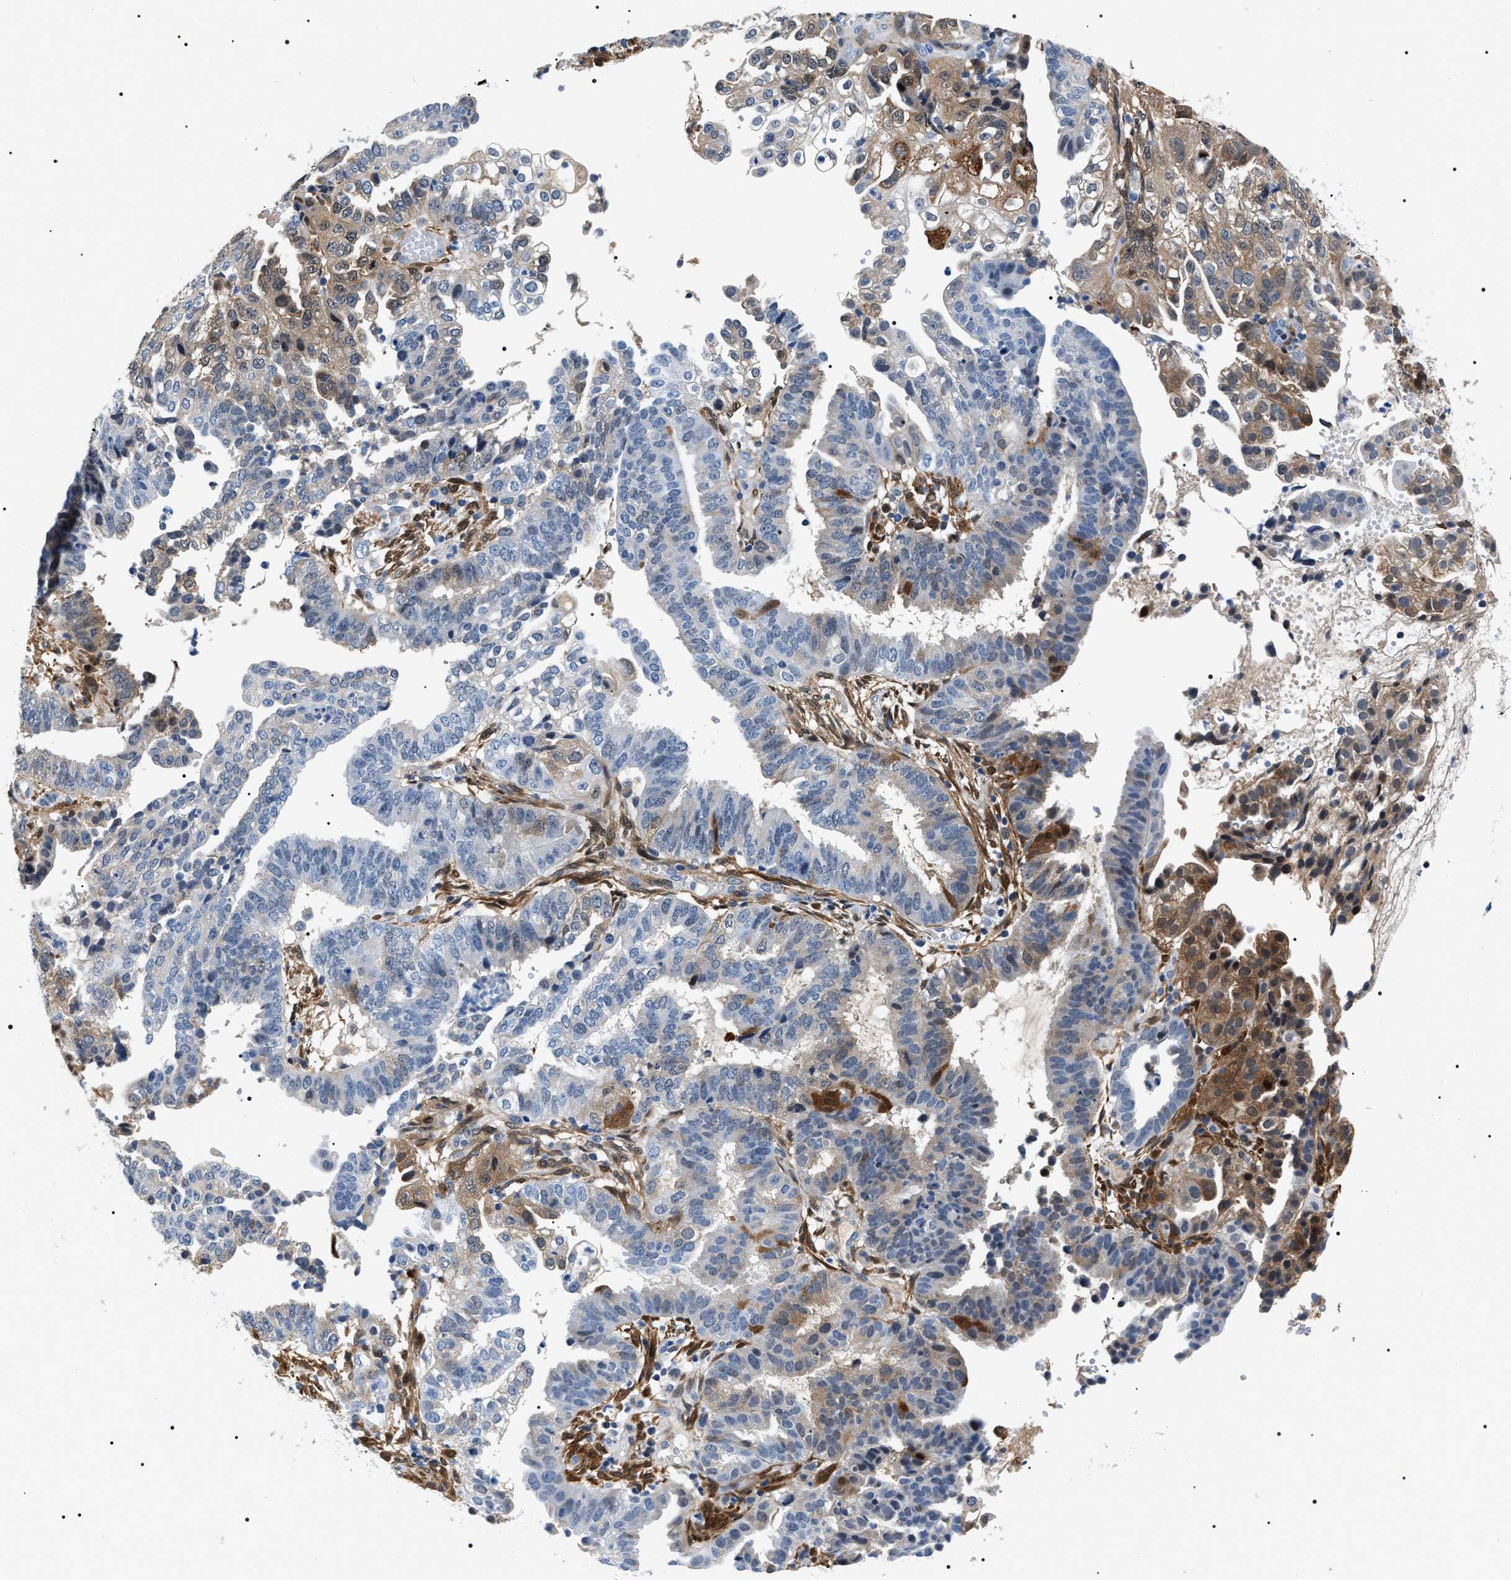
{"staining": {"intensity": "moderate", "quantity": "<25%", "location": "cytoplasmic/membranous"}, "tissue": "endometrial cancer", "cell_type": "Tumor cells", "image_type": "cancer", "snomed": [{"axis": "morphology", "description": "Adenocarcinoma, NOS"}, {"axis": "topography", "description": "Endometrium"}], "caption": "Immunohistochemistry of human adenocarcinoma (endometrial) reveals low levels of moderate cytoplasmic/membranous positivity in approximately <25% of tumor cells.", "gene": "BAG2", "patient": {"sex": "female", "age": 51}}